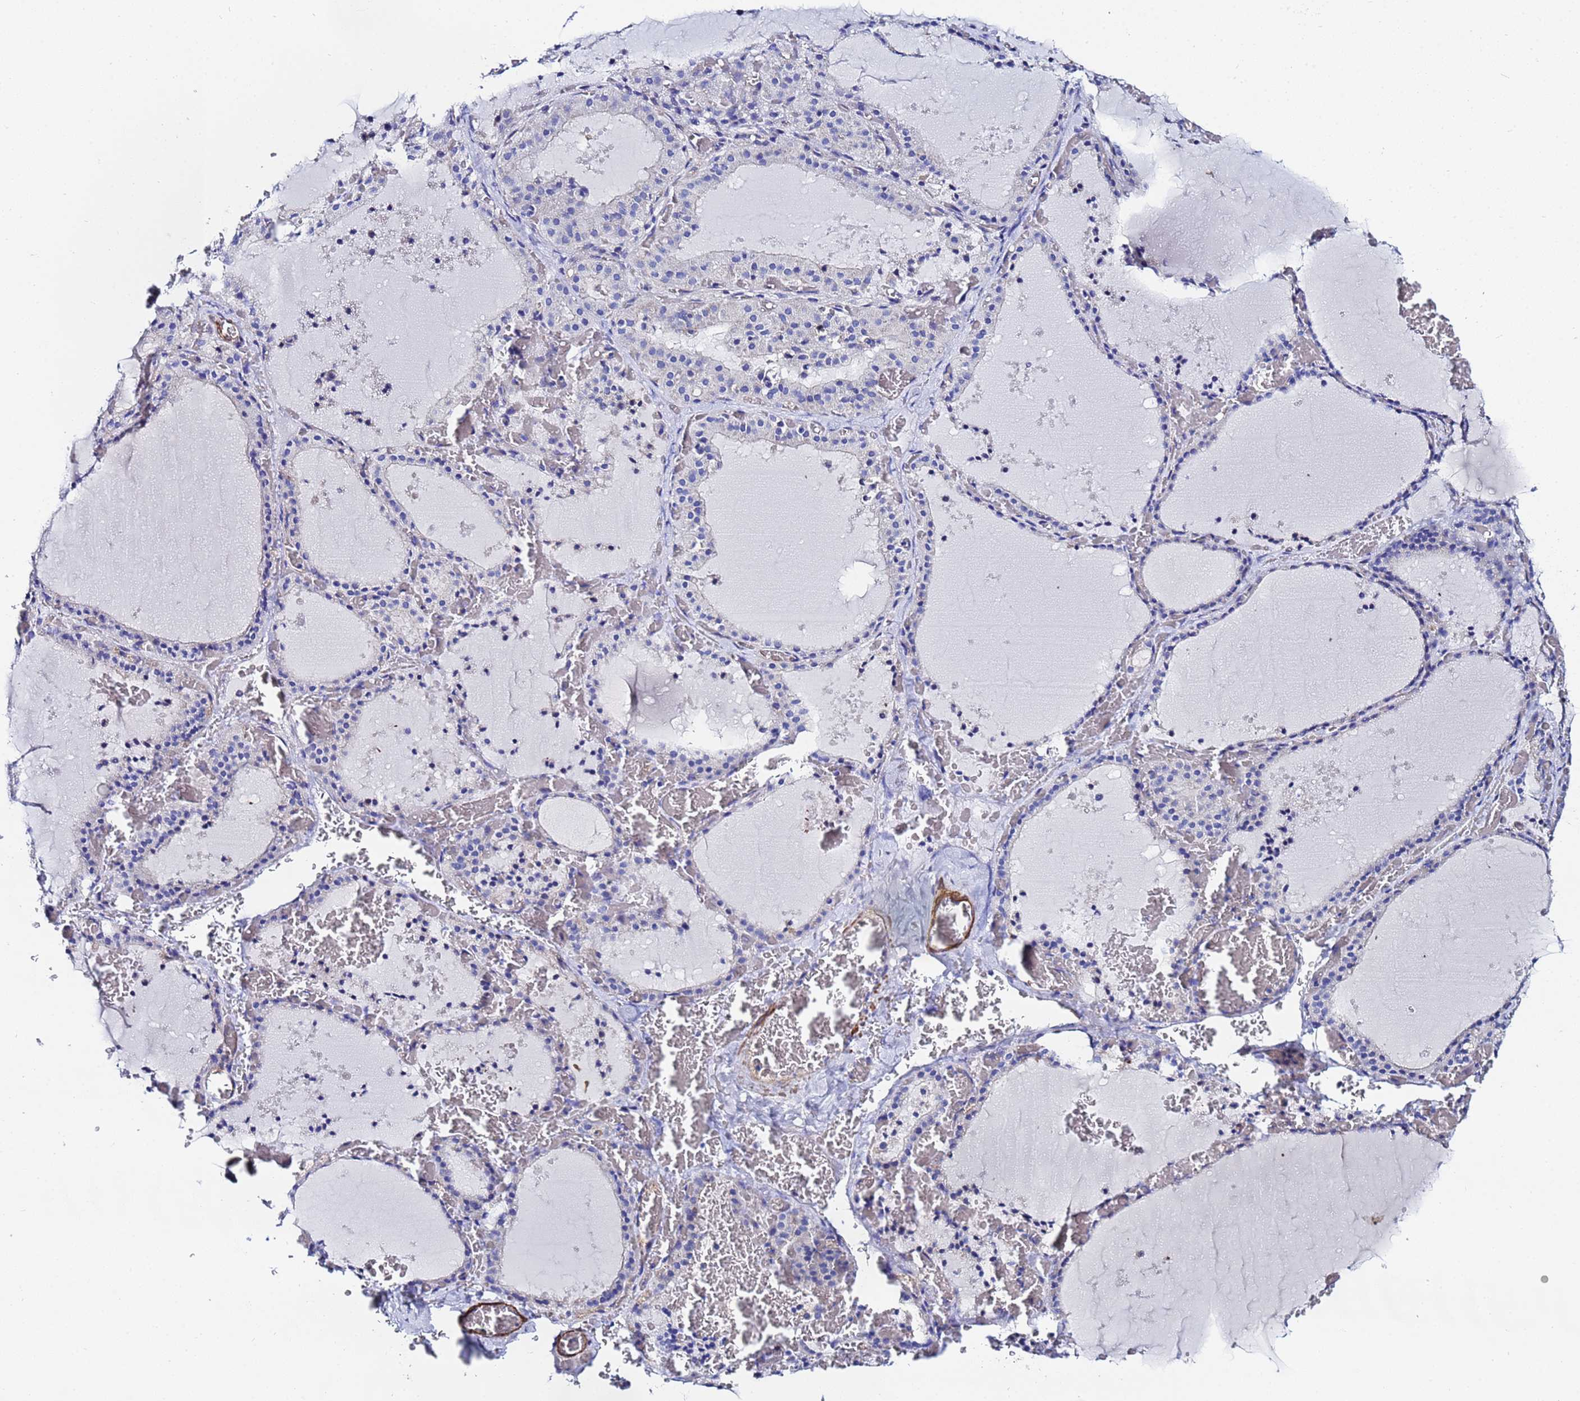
{"staining": {"intensity": "negative", "quantity": "none", "location": "none"}, "tissue": "thyroid gland", "cell_type": "Glandular cells", "image_type": "normal", "snomed": [{"axis": "morphology", "description": "Normal tissue, NOS"}, {"axis": "topography", "description": "Thyroid gland"}], "caption": "Glandular cells show no significant staining in unremarkable thyroid gland. The staining was performed using DAB to visualize the protein expression in brown, while the nuclei were stained in blue with hematoxylin (Magnification: 20x).", "gene": "RAB39A", "patient": {"sex": "female", "age": 39}}